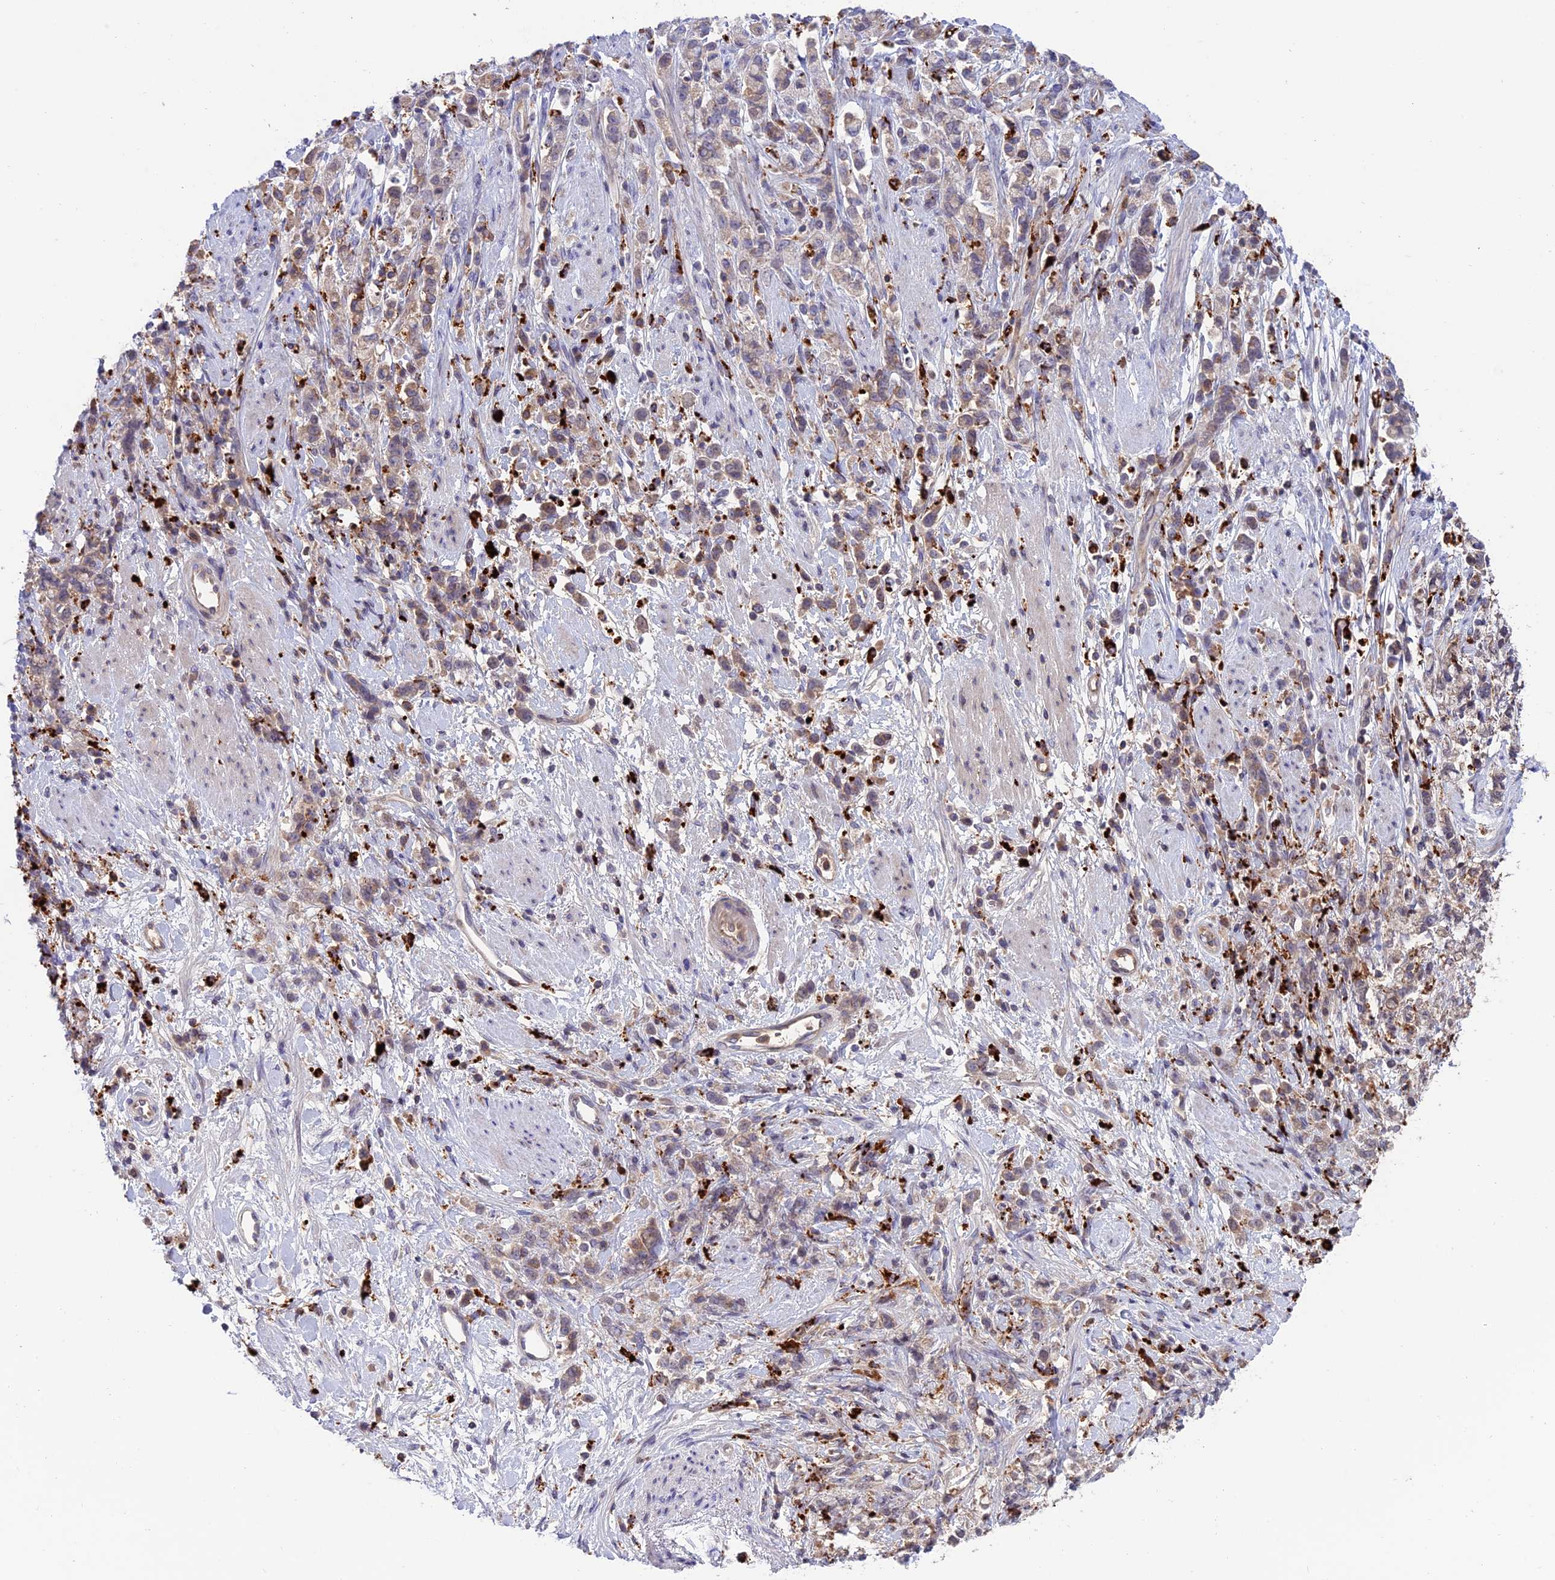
{"staining": {"intensity": "moderate", "quantity": "25%-75%", "location": "cytoplasmic/membranous"}, "tissue": "stomach cancer", "cell_type": "Tumor cells", "image_type": "cancer", "snomed": [{"axis": "morphology", "description": "Adenocarcinoma, NOS"}, {"axis": "topography", "description": "Stomach"}], "caption": "Stomach cancer was stained to show a protein in brown. There is medium levels of moderate cytoplasmic/membranous positivity in about 25%-75% of tumor cells.", "gene": "ARHGEF18", "patient": {"sex": "female", "age": 60}}